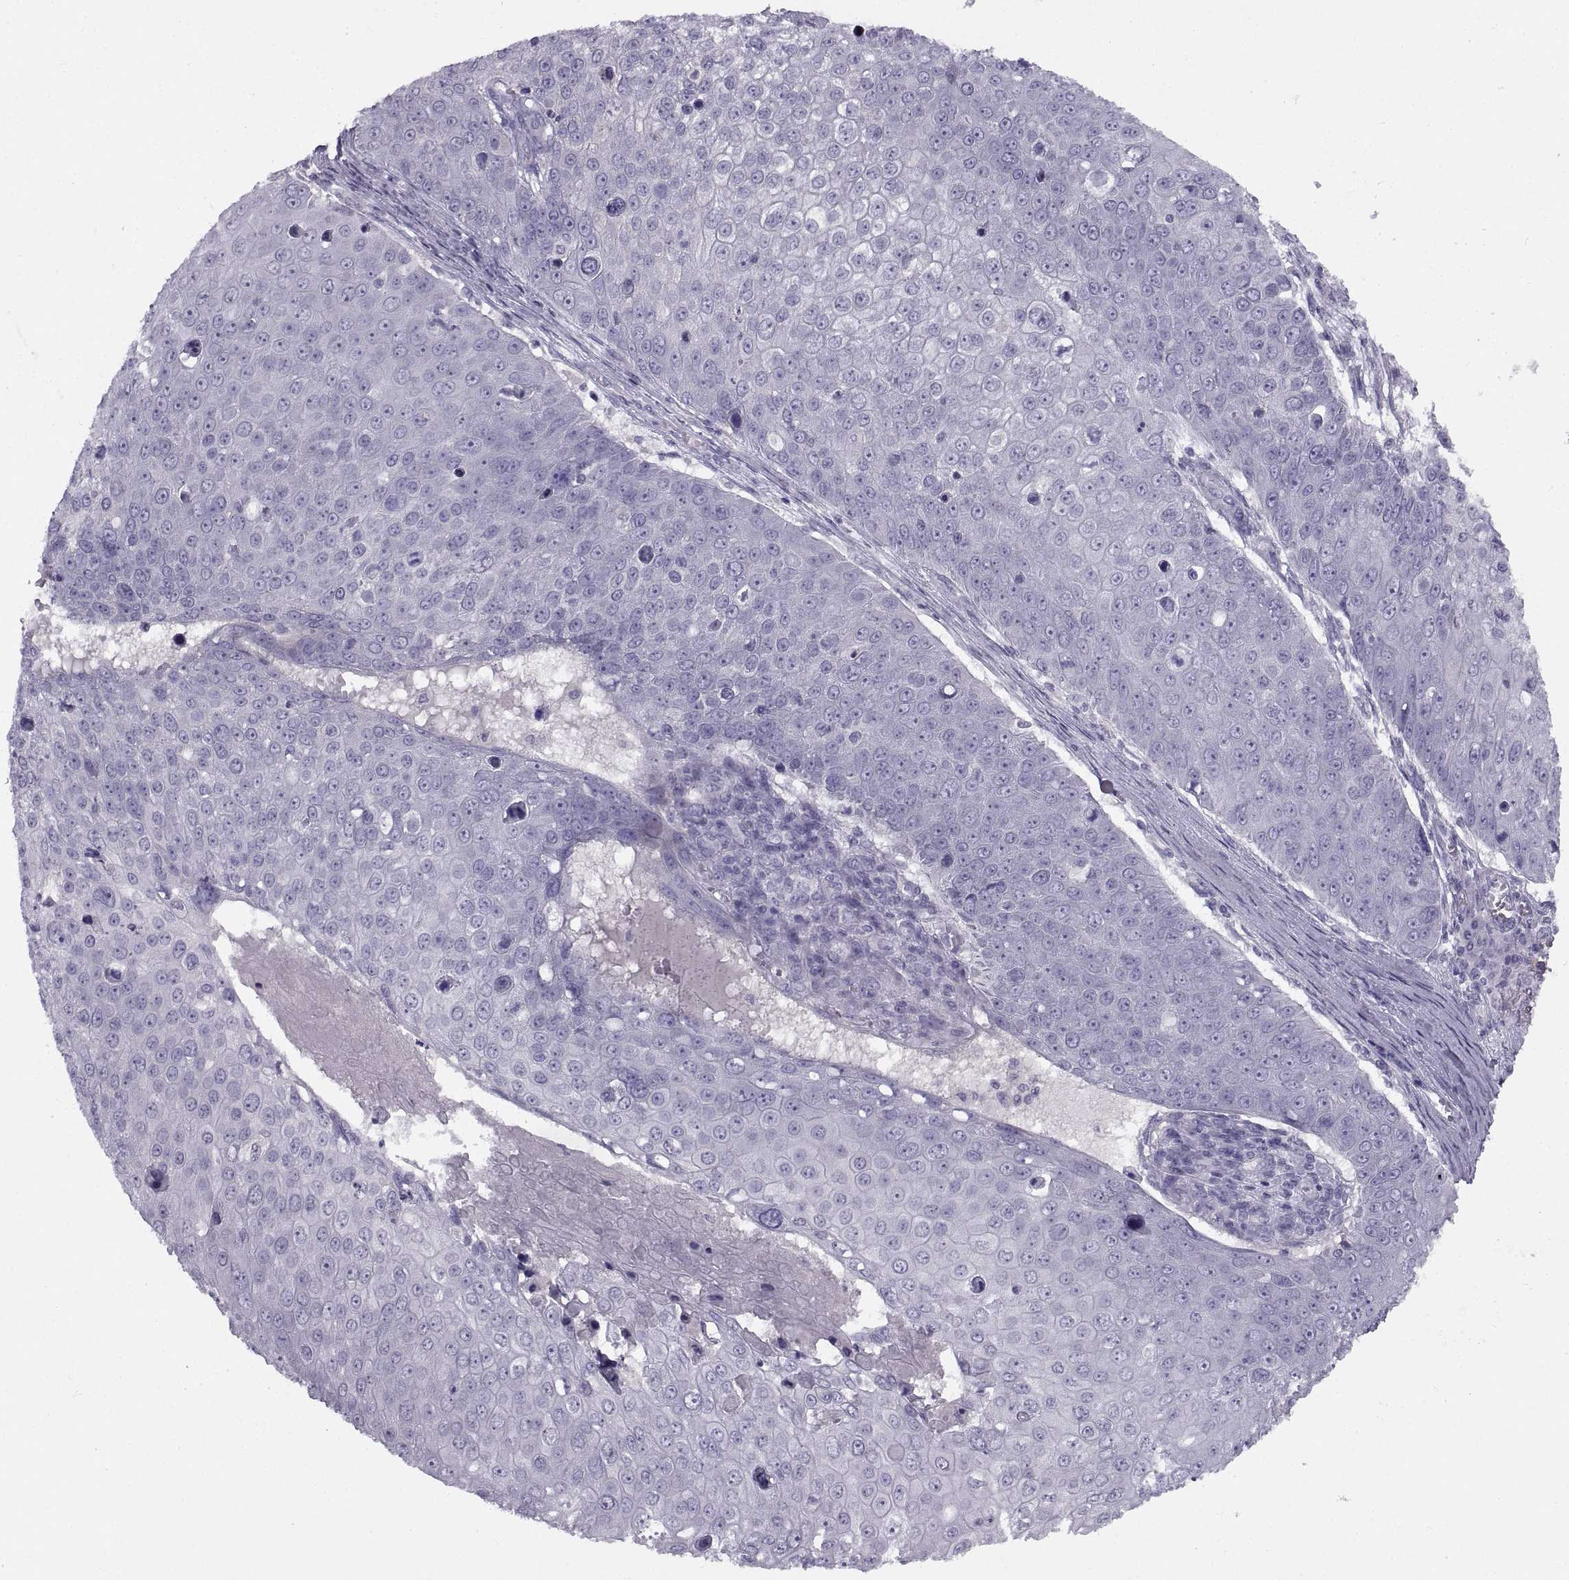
{"staining": {"intensity": "negative", "quantity": "none", "location": "none"}, "tissue": "skin cancer", "cell_type": "Tumor cells", "image_type": "cancer", "snomed": [{"axis": "morphology", "description": "Squamous cell carcinoma, NOS"}, {"axis": "topography", "description": "Skin"}], "caption": "Tumor cells show no significant positivity in skin cancer (squamous cell carcinoma).", "gene": "BSPH1", "patient": {"sex": "male", "age": 71}}